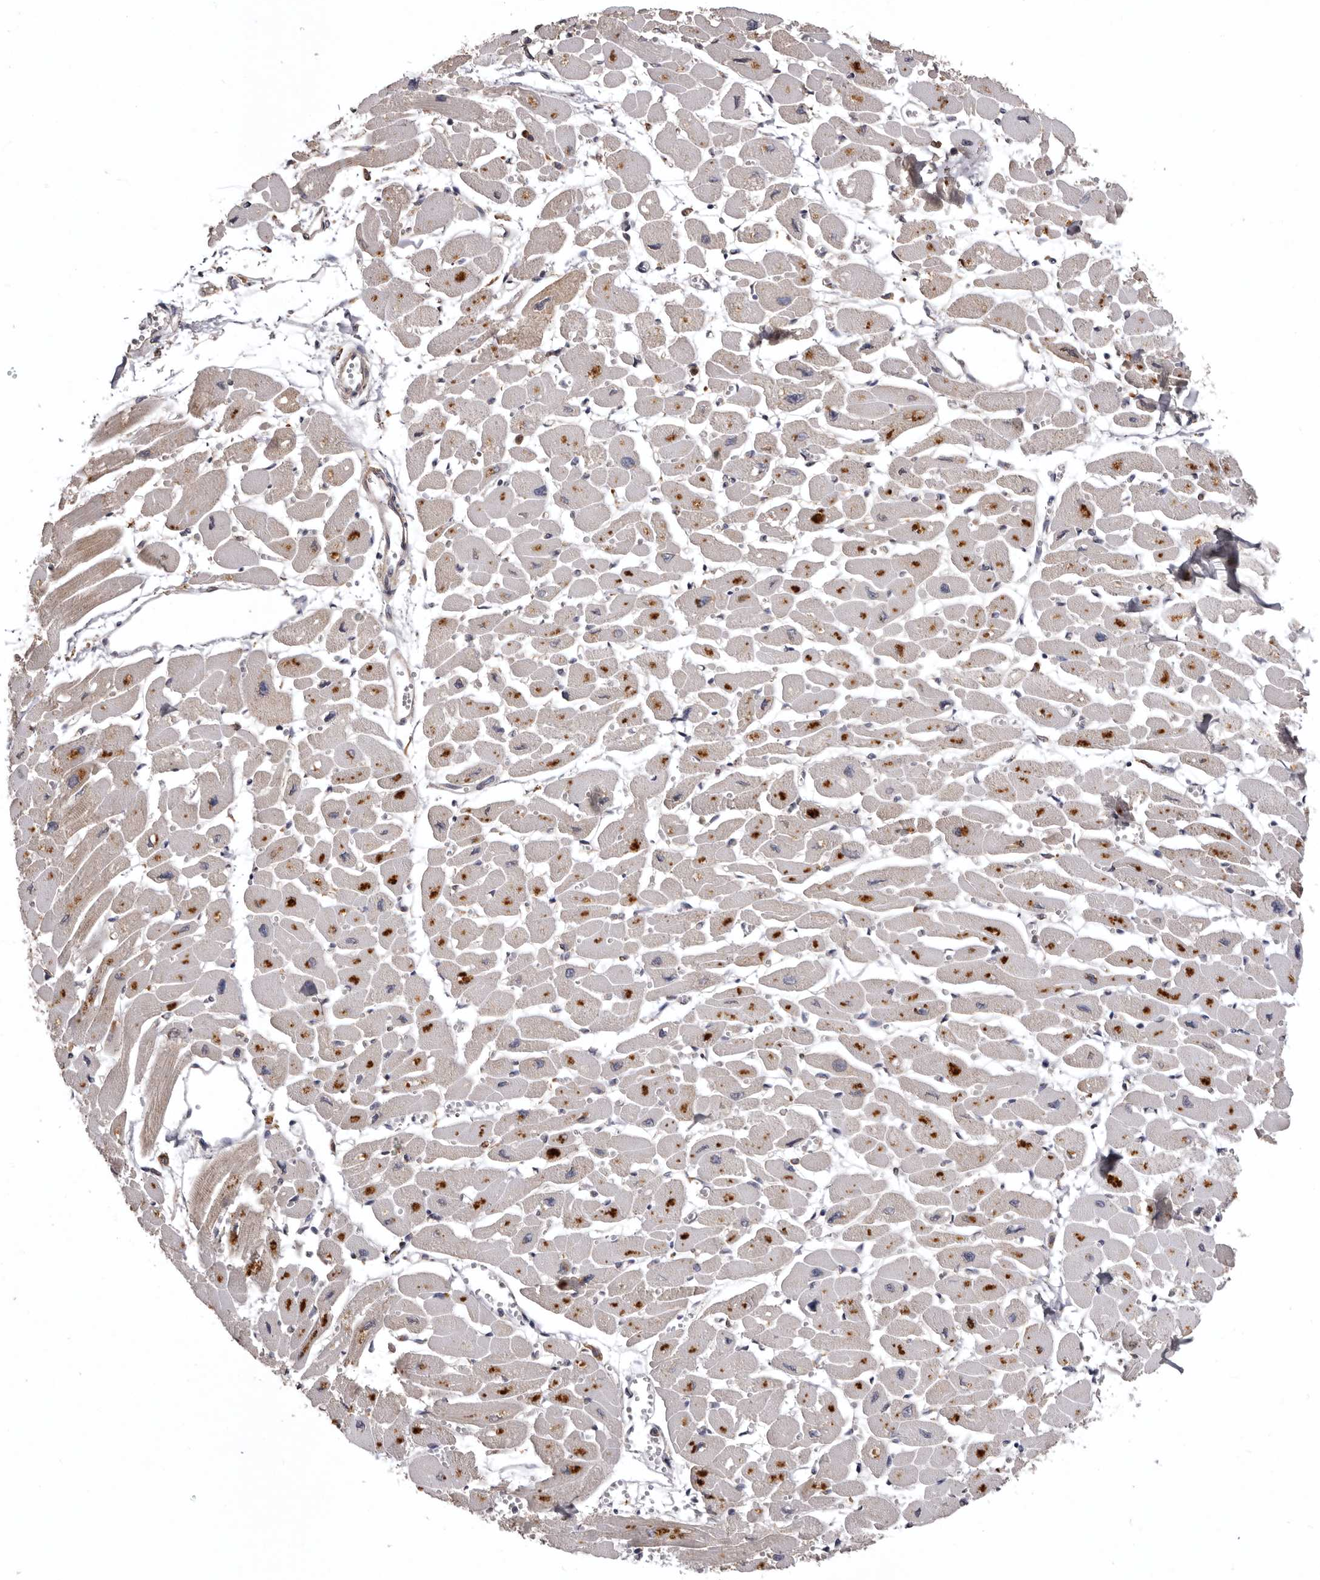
{"staining": {"intensity": "strong", "quantity": "25%-75%", "location": "cytoplasmic/membranous"}, "tissue": "heart muscle", "cell_type": "Cardiomyocytes", "image_type": "normal", "snomed": [{"axis": "morphology", "description": "Normal tissue, NOS"}, {"axis": "topography", "description": "Heart"}], "caption": "IHC micrograph of normal human heart muscle stained for a protein (brown), which shows high levels of strong cytoplasmic/membranous positivity in approximately 25%-75% of cardiomyocytes.", "gene": "INKA2", "patient": {"sex": "female", "age": 54}}